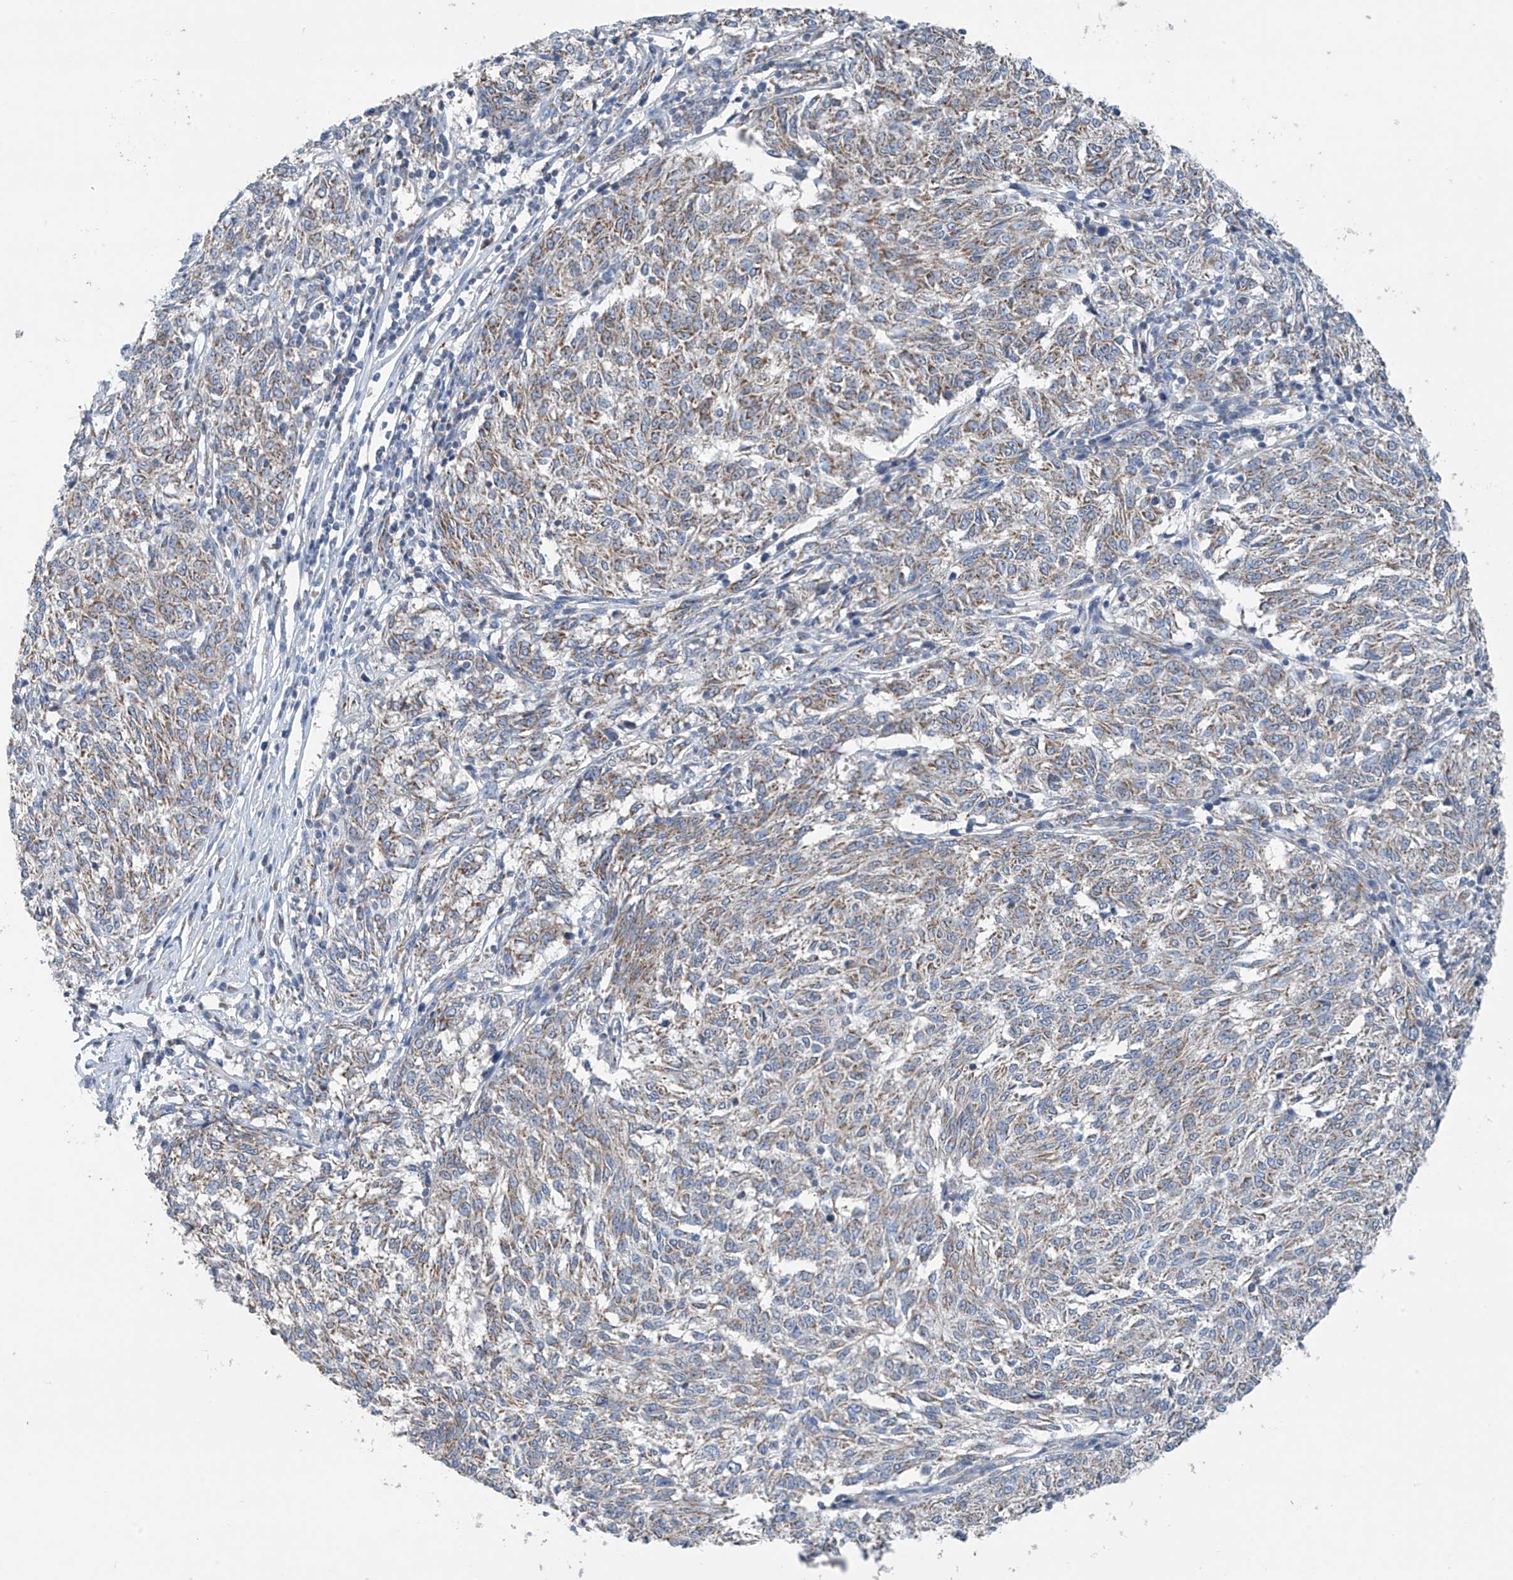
{"staining": {"intensity": "weak", "quantity": ">75%", "location": "cytoplasmic/membranous"}, "tissue": "melanoma", "cell_type": "Tumor cells", "image_type": "cancer", "snomed": [{"axis": "morphology", "description": "Malignant melanoma, NOS"}, {"axis": "topography", "description": "Skin"}], "caption": "About >75% of tumor cells in human malignant melanoma reveal weak cytoplasmic/membranous protein staining as visualized by brown immunohistochemical staining.", "gene": "SYN3", "patient": {"sex": "female", "age": 72}}